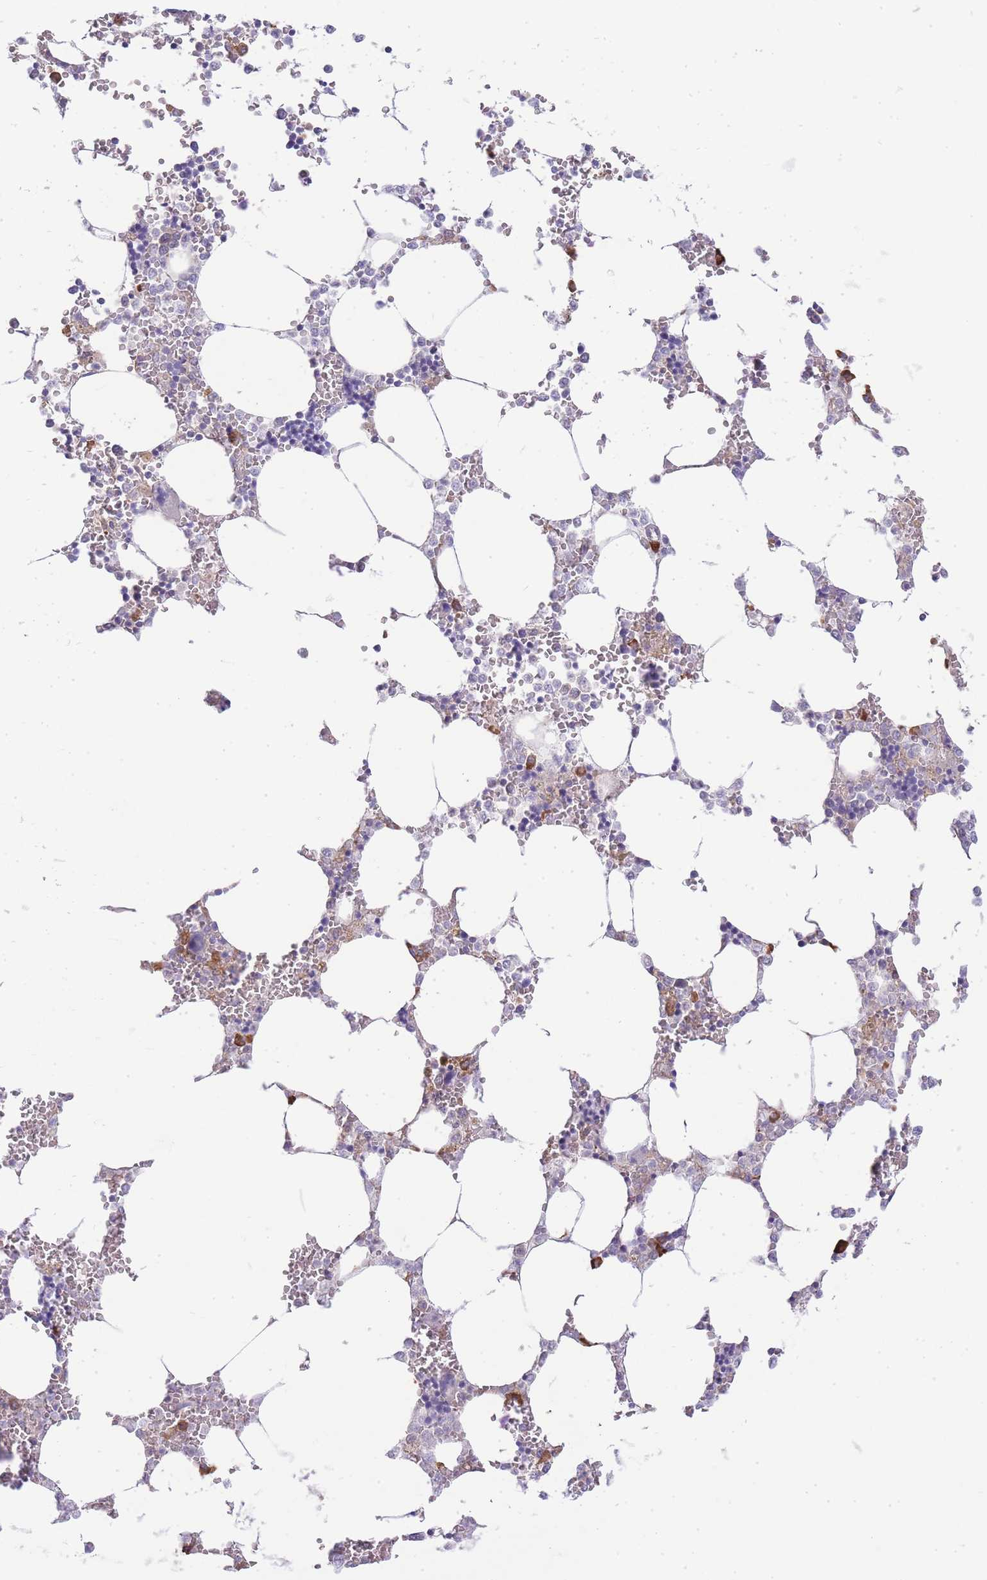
{"staining": {"intensity": "moderate", "quantity": "<25%", "location": "cytoplasmic/membranous"}, "tissue": "bone marrow", "cell_type": "Hematopoietic cells", "image_type": "normal", "snomed": [{"axis": "morphology", "description": "Normal tissue, NOS"}, {"axis": "topography", "description": "Bone marrow"}], "caption": "Bone marrow stained with DAB (3,3'-diaminobenzidine) IHC shows low levels of moderate cytoplasmic/membranous positivity in approximately <25% of hematopoietic cells. (DAB (3,3'-diaminobenzidine) IHC, brown staining for protein, blue staining for nuclei).", "gene": "BEX1", "patient": {"sex": "male", "age": 64}}